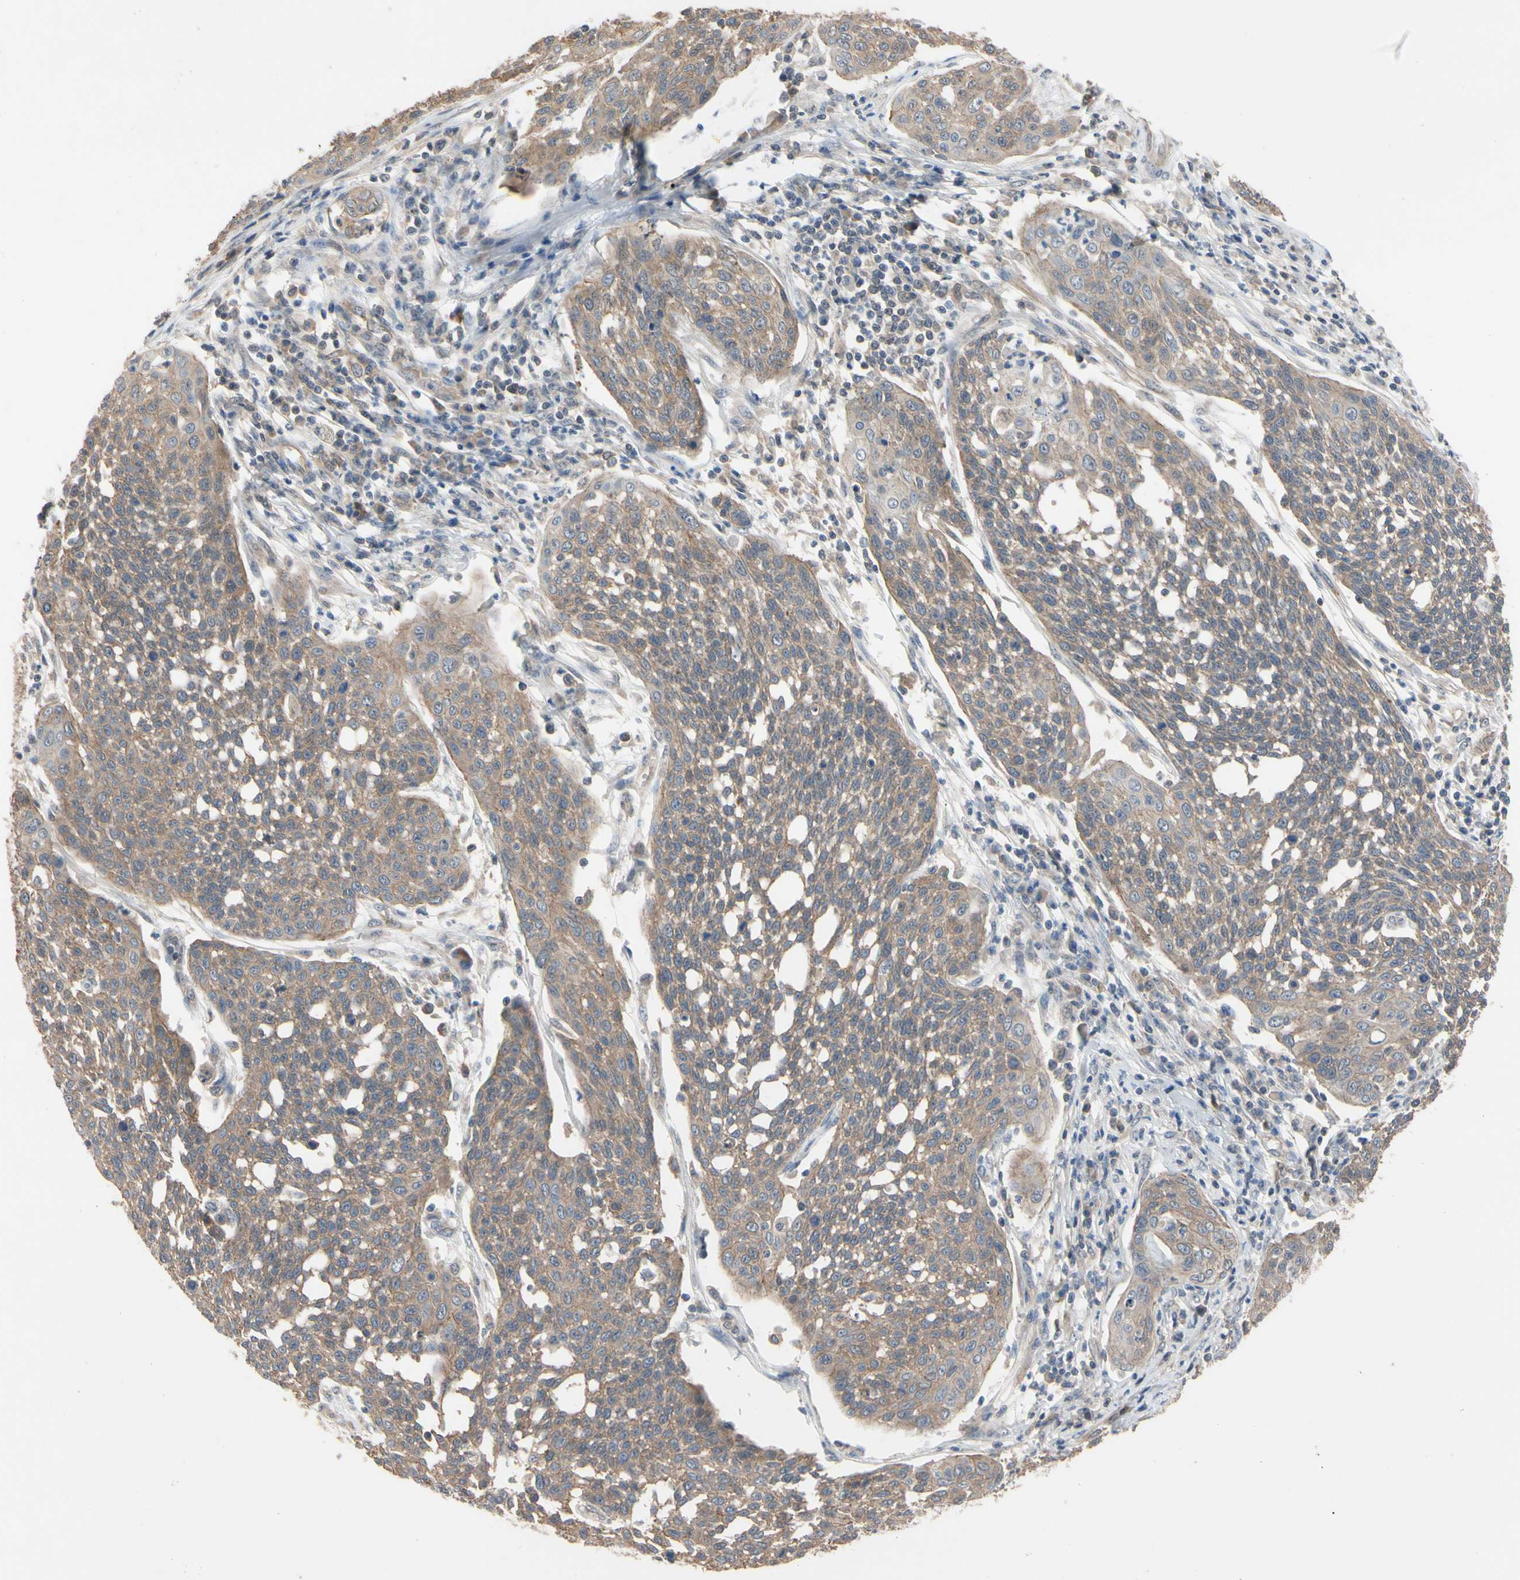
{"staining": {"intensity": "moderate", "quantity": ">75%", "location": "cytoplasmic/membranous"}, "tissue": "cervical cancer", "cell_type": "Tumor cells", "image_type": "cancer", "snomed": [{"axis": "morphology", "description": "Squamous cell carcinoma, NOS"}, {"axis": "topography", "description": "Cervix"}], "caption": "Immunohistochemical staining of cervical squamous cell carcinoma shows medium levels of moderate cytoplasmic/membranous staining in about >75% of tumor cells.", "gene": "DPP8", "patient": {"sex": "female", "age": 34}}